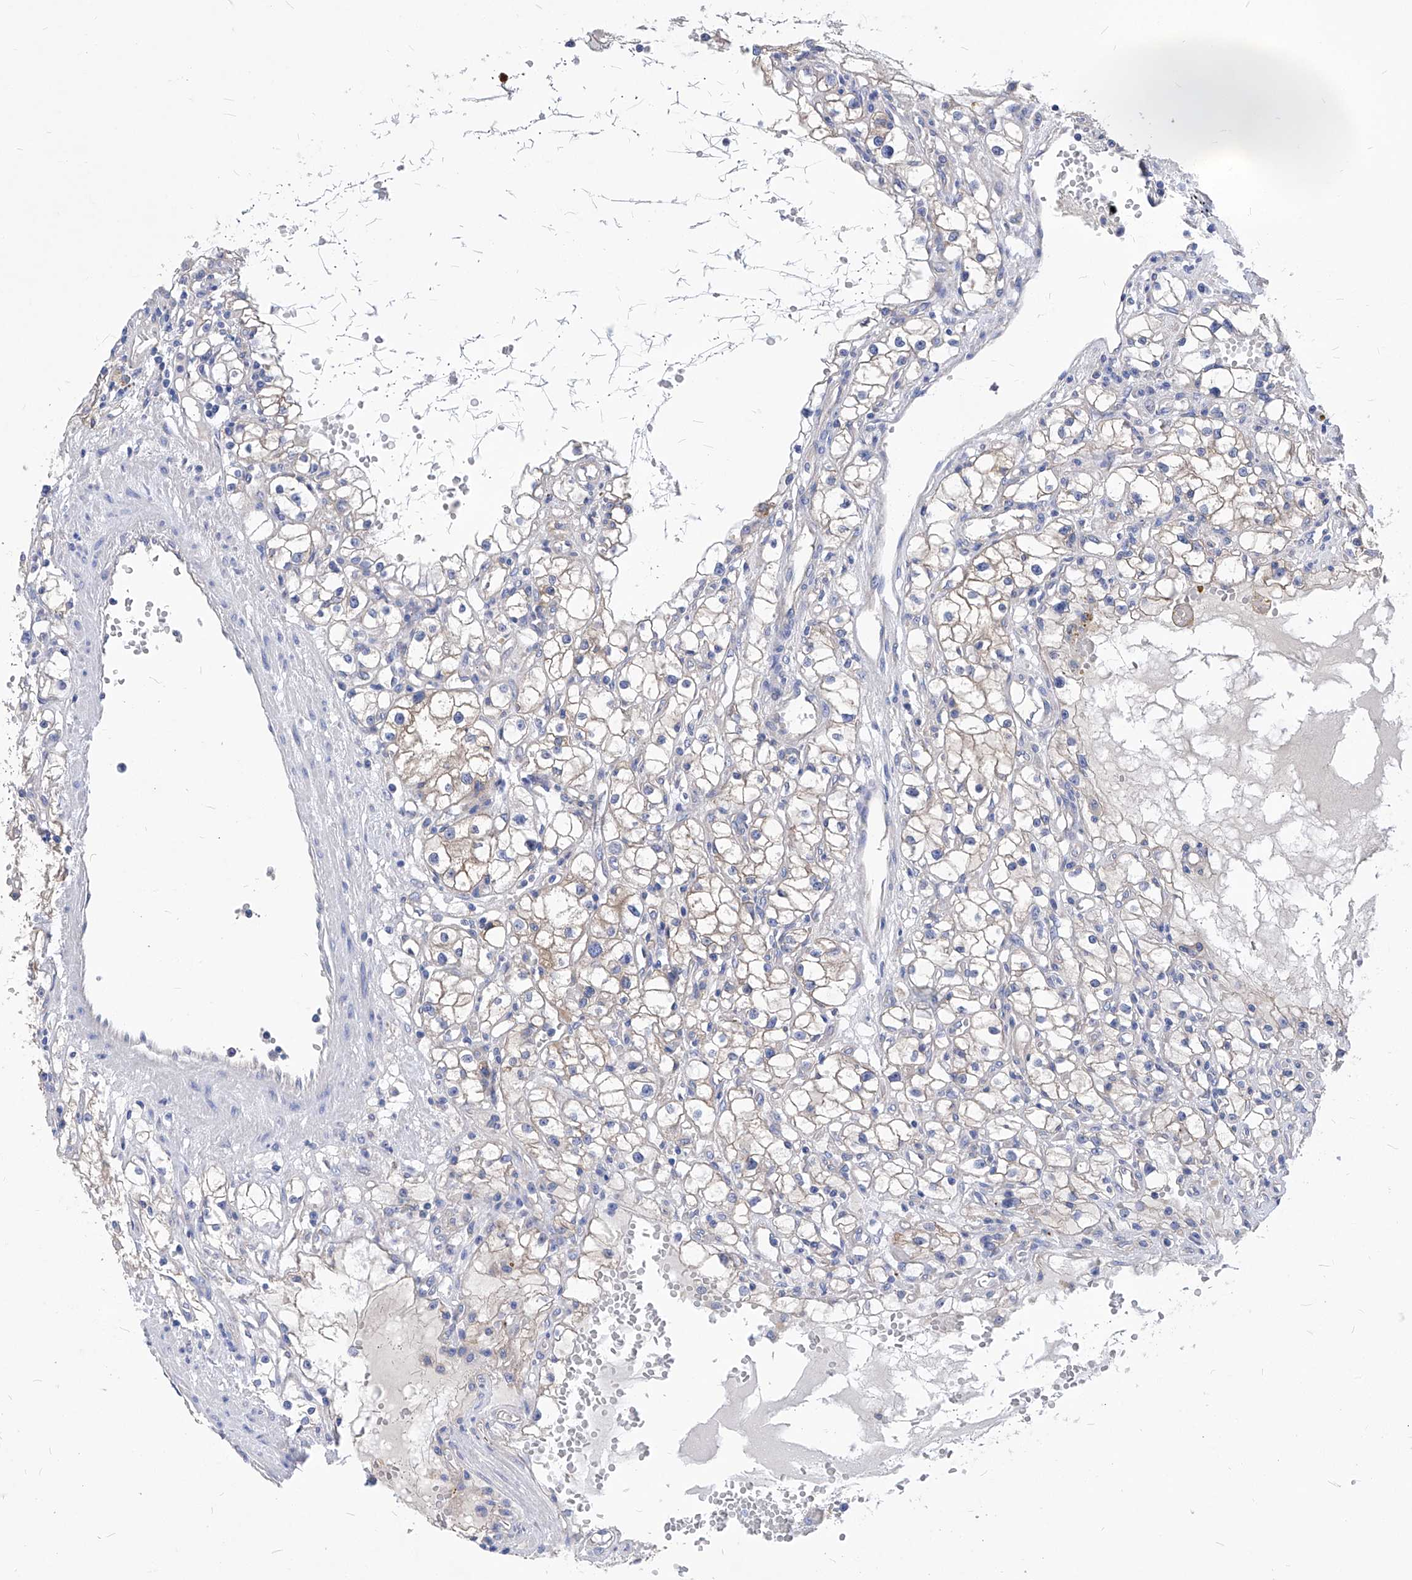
{"staining": {"intensity": "weak", "quantity": "25%-75%", "location": "cytoplasmic/membranous"}, "tissue": "renal cancer", "cell_type": "Tumor cells", "image_type": "cancer", "snomed": [{"axis": "morphology", "description": "Adenocarcinoma, NOS"}, {"axis": "topography", "description": "Kidney"}], "caption": "Human renal cancer (adenocarcinoma) stained for a protein (brown) shows weak cytoplasmic/membranous positive staining in about 25%-75% of tumor cells.", "gene": "XPNPEP1", "patient": {"sex": "male", "age": 56}}